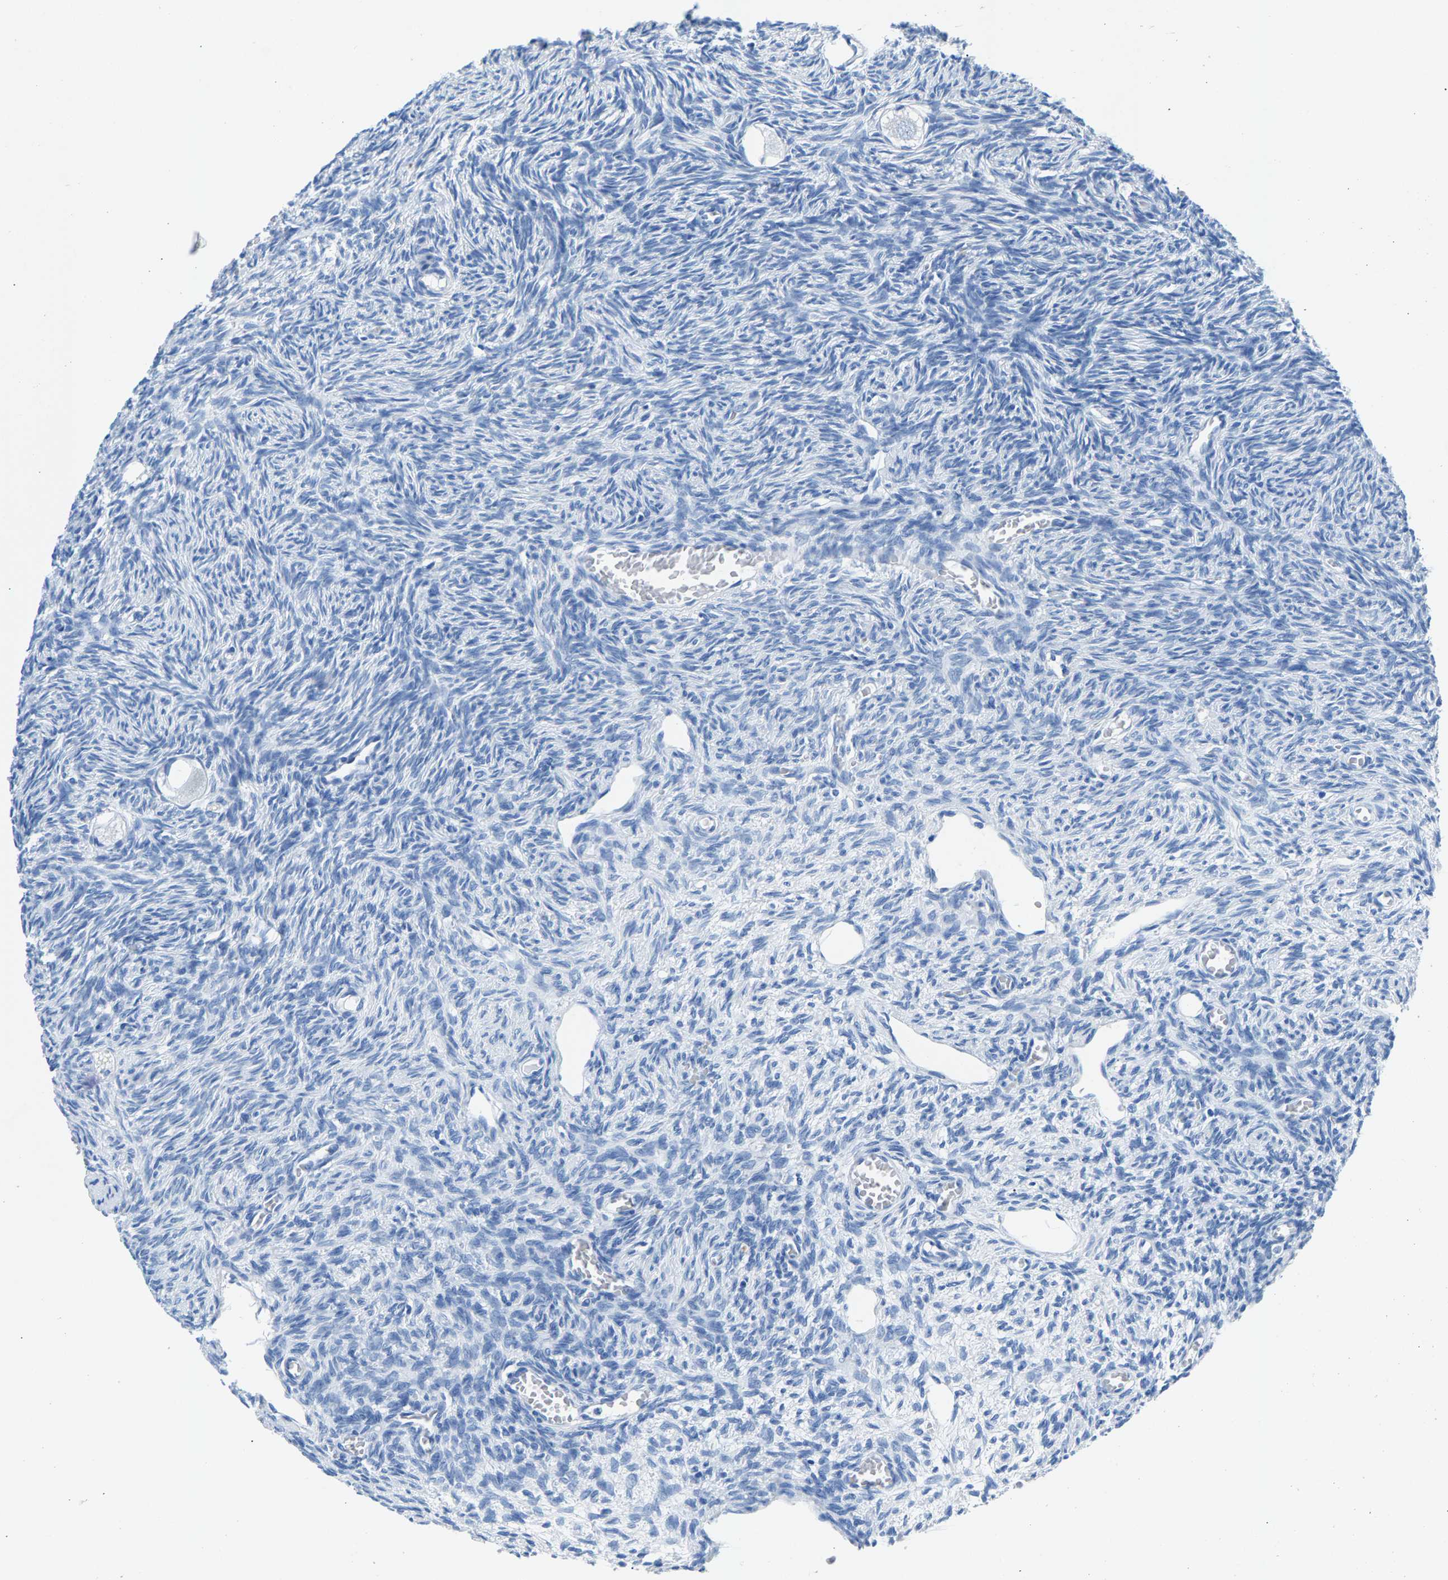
{"staining": {"intensity": "negative", "quantity": "none", "location": "none"}, "tissue": "ovary", "cell_type": "Follicle cells", "image_type": "normal", "snomed": [{"axis": "morphology", "description": "Normal tissue, NOS"}, {"axis": "topography", "description": "Ovary"}], "caption": "Immunohistochemical staining of normal human ovary demonstrates no significant positivity in follicle cells.", "gene": "CPS1", "patient": {"sex": "female", "age": 27}}